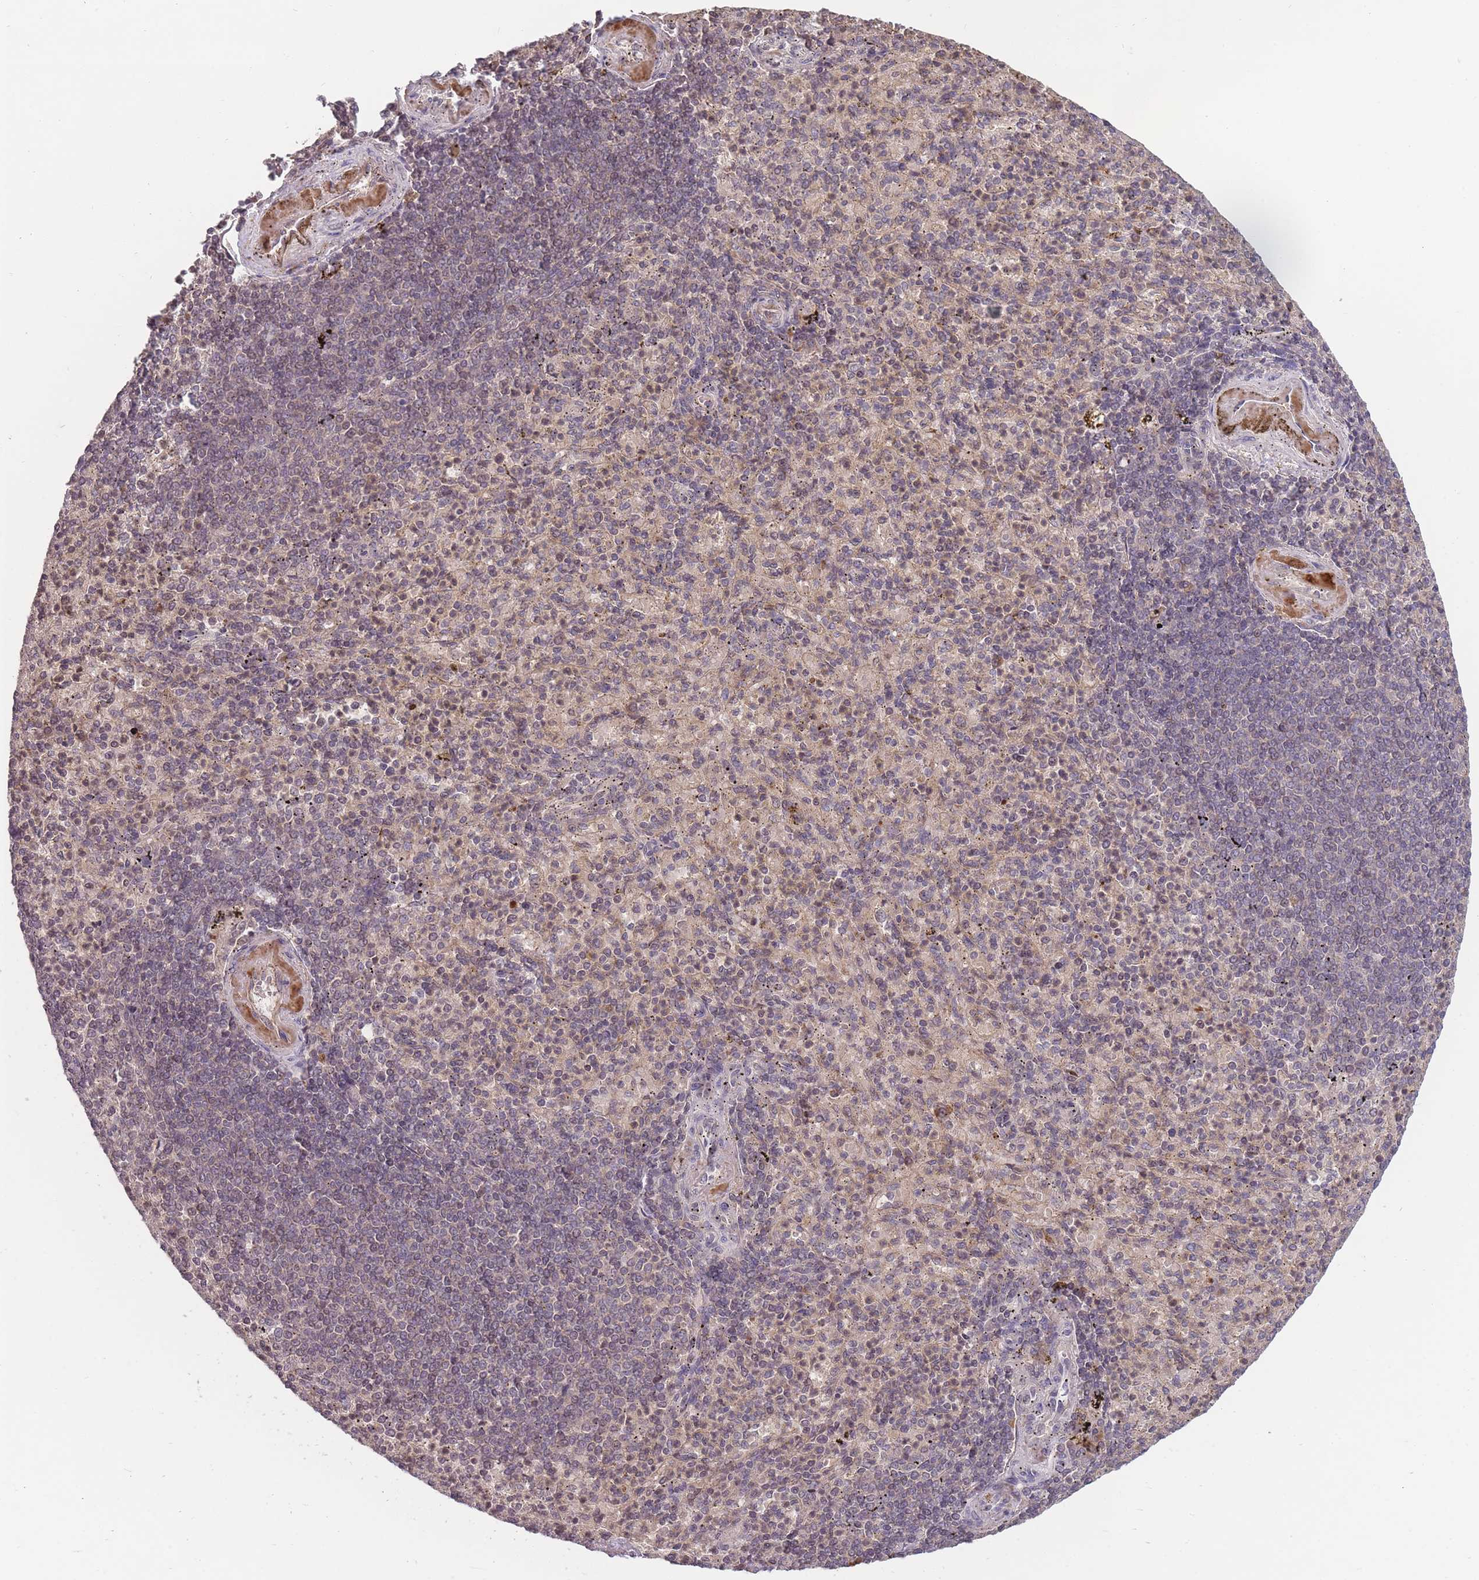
{"staining": {"intensity": "weak", "quantity": "25%-75%", "location": "cytoplasmic/membranous"}, "tissue": "spleen", "cell_type": "Cells in red pulp", "image_type": "normal", "snomed": [{"axis": "morphology", "description": "Normal tissue, NOS"}, {"axis": "topography", "description": "Spleen"}], "caption": "Immunohistochemical staining of normal spleen displays low levels of weak cytoplasmic/membranous staining in approximately 25%-75% of cells in red pulp. (brown staining indicates protein expression, while blue staining denotes nuclei).", "gene": "RALGDS", "patient": {"sex": "female", "age": 74}}